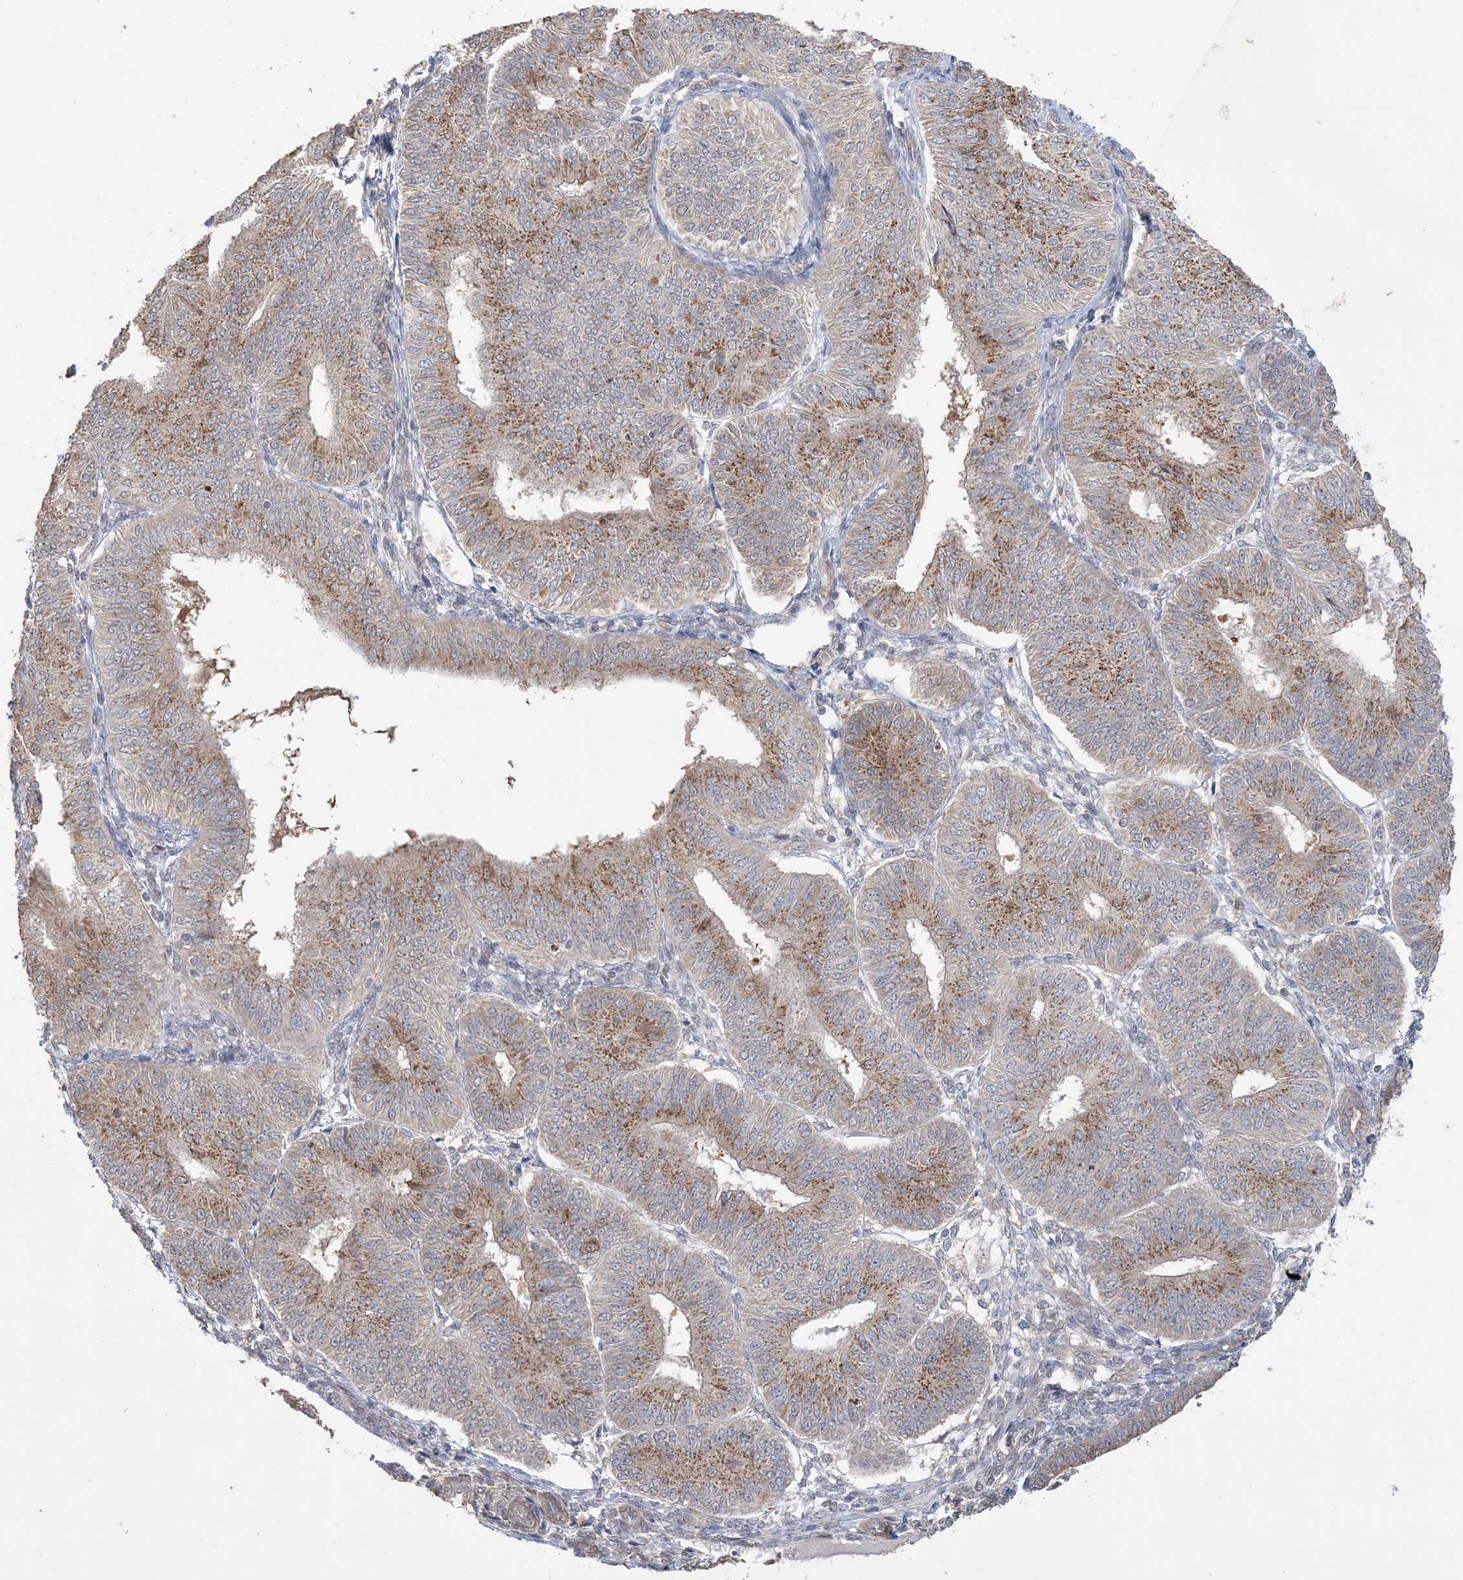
{"staining": {"intensity": "moderate", "quantity": ">75%", "location": "cytoplasmic/membranous"}, "tissue": "endometrial cancer", "cell_type": "Tumor cells", "image_type": "cancer", "snomed": [{"axis": "morphology", "description": "Adenocarcinoma, NOS"}, {"axis": "topography", "description": "Endometrium"}], "caption": "IHC image of adenocarcinoma (endometrial) stained for a protein (brown), which demonstrates medium levels of moderate cytoplasmic/membranous staining in about >75% of tumor cells.", "gene": "XRN1", "patient": {"sex": "female", "age": 58}}